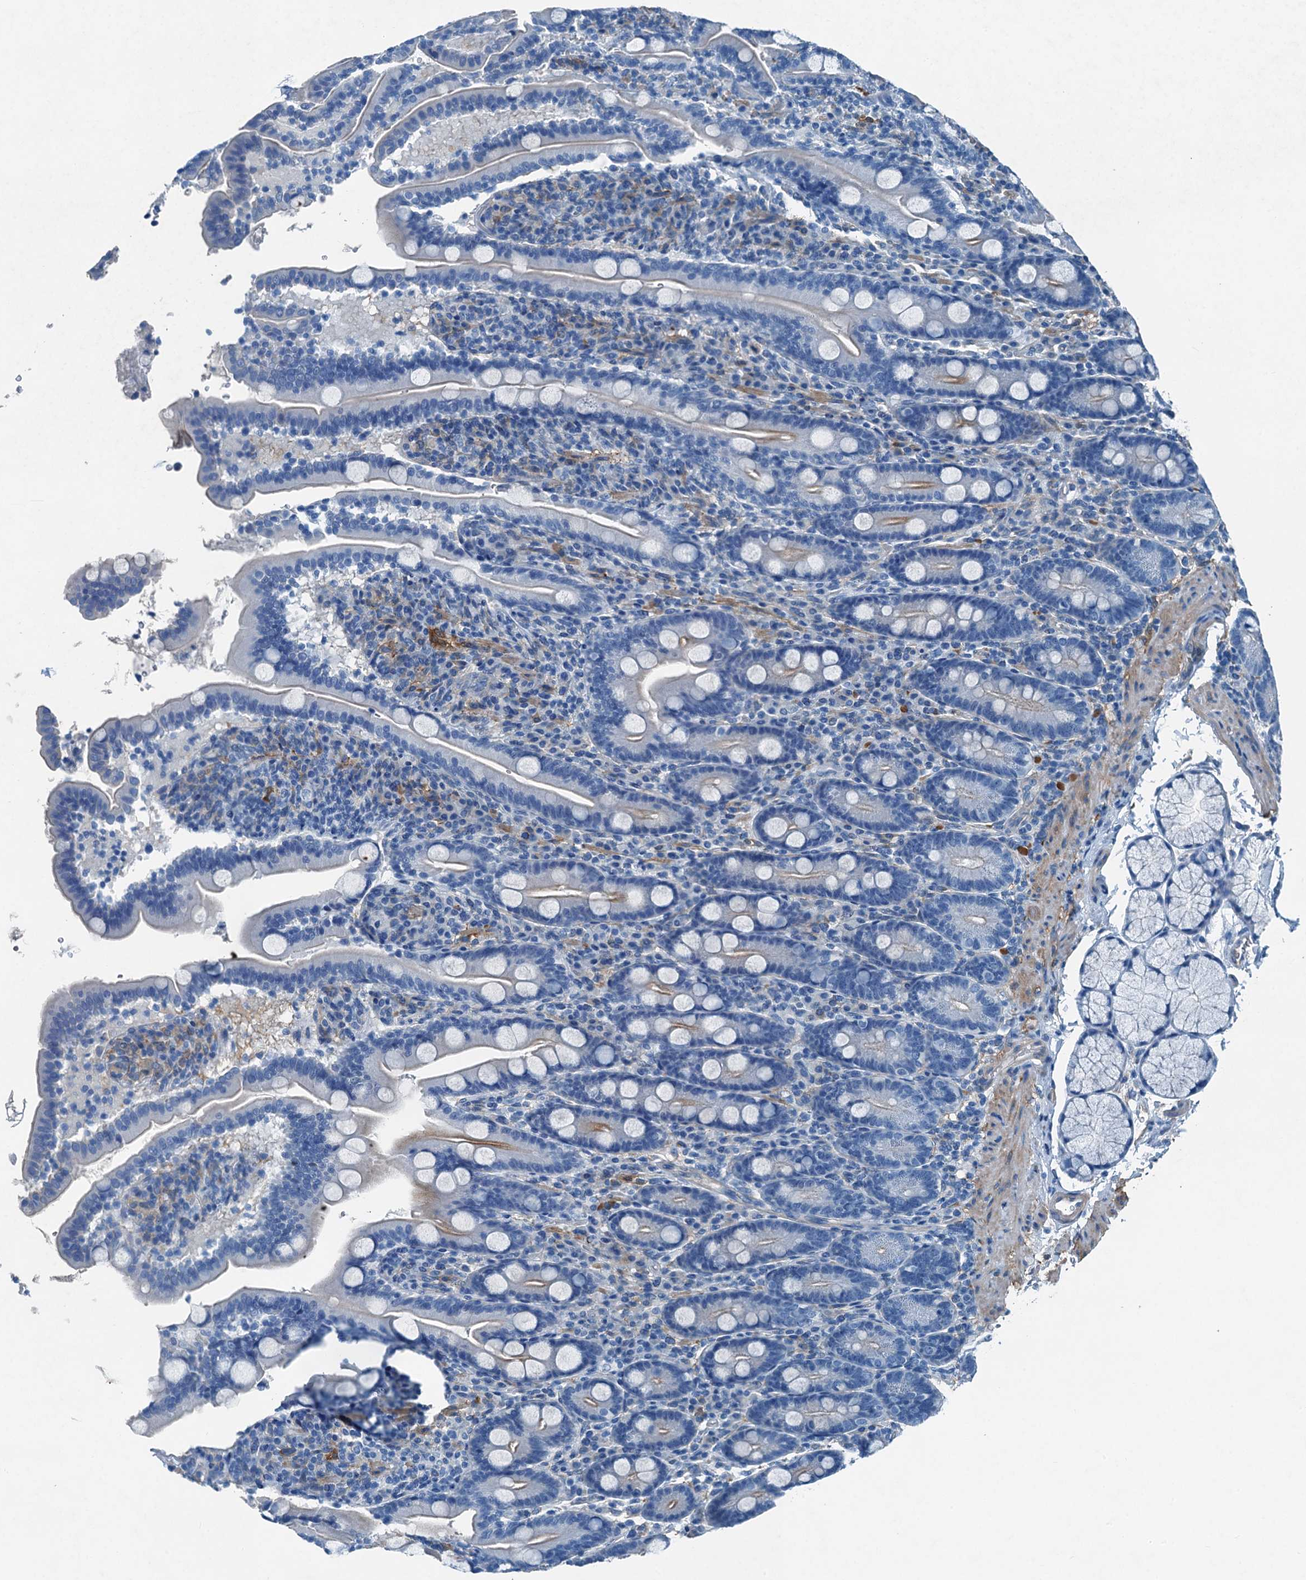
{"staining": {"intensity": "weak", "quantity": "<25%", "location": "cytoplasmic/membranous"}, "tissue": "duodenum", "cell_type": "Glandular cells", "image_type": "normal", "snomed": [{"axis": "morphology", "description": "Normal tissue, NOS"}, {"axis": "topography", "description": "Duodenum"}], "caption": "High power microscopy photomicrograph of an immunohistochemistry photomicrograph of benign duodenum, revealing no significant positivity in glandular cells.", "gene": "RAB3IL1", "patient": {"sex": "male", "age": 35}}